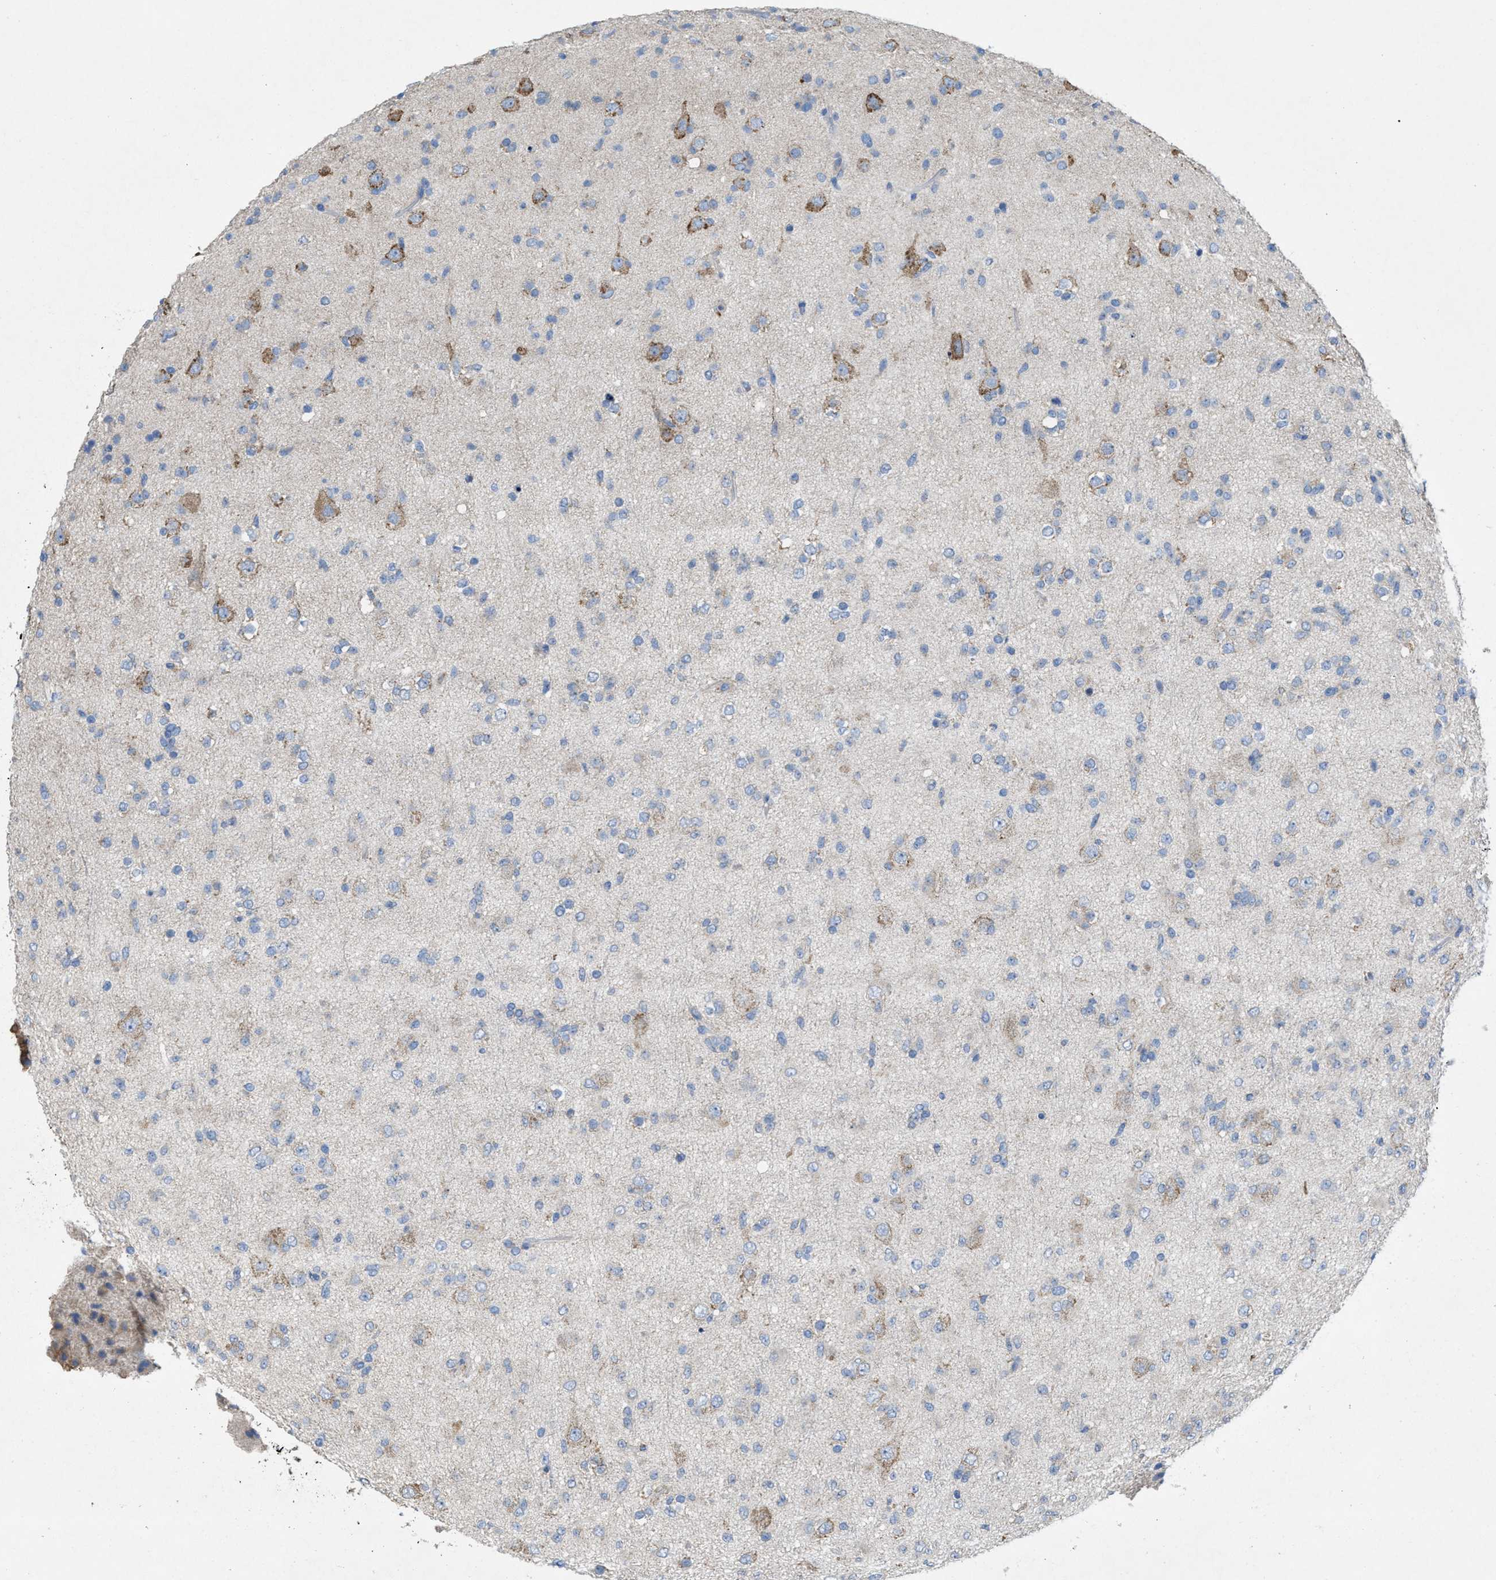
{"staining": {"intensity": "negative", "quantity": "none", "location": "none"}, "tissue": "glioma", "cell_type": "Tumor cells", "image_type": "cancer", "snomed": [{"axis": "morphology", "description": "Glioma, malignant, Low grade"}, {"axis": "topography", "description": "Brain"}], "caption": "Immunohistochemistry of malignant low-grade glioma shows no positivity in tumor cells.", "gene": "DYNC2I1", "patient": {"sex": "male", "age": 65}}